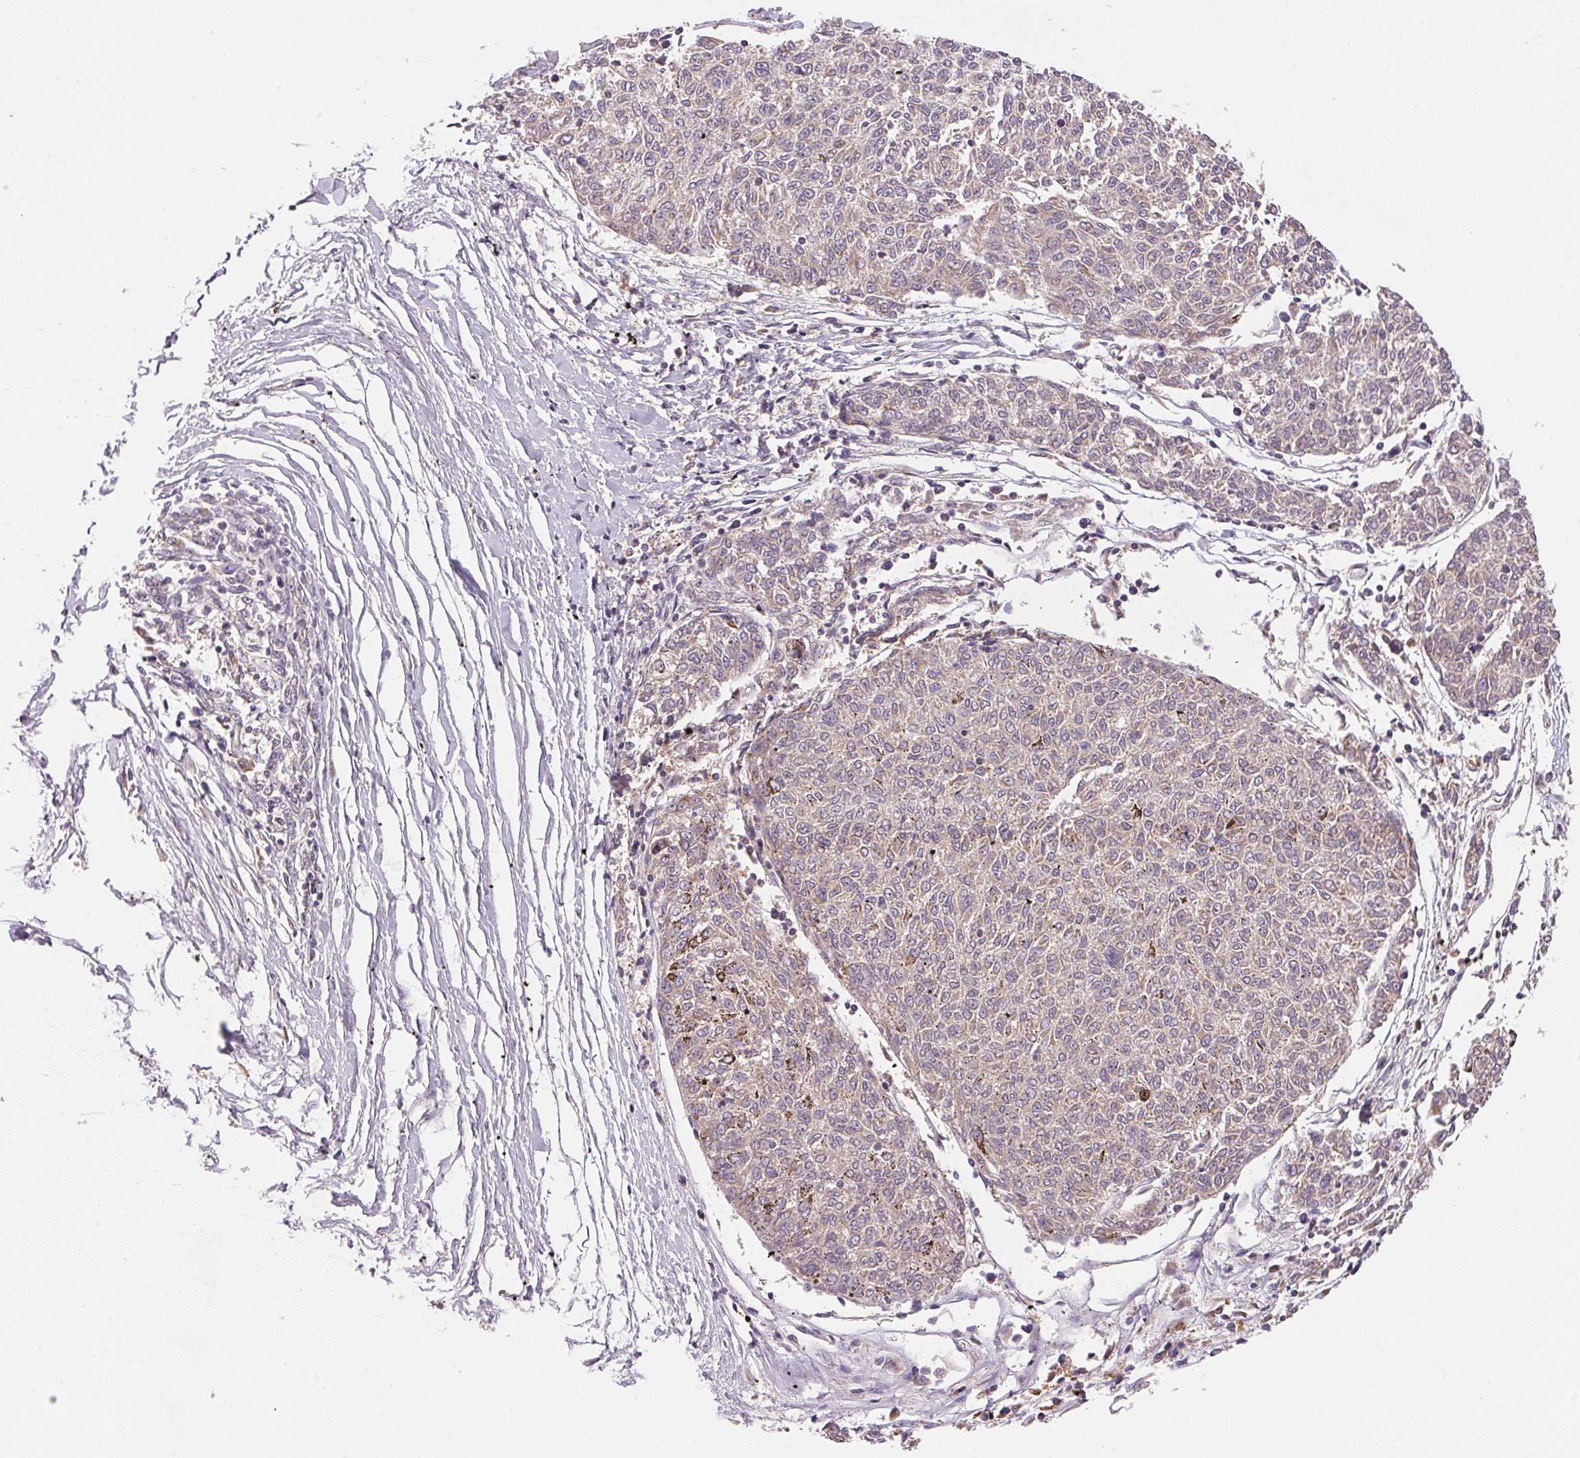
{"staining": {"intensity": "negative", "quantity": "none", "location": "none"}, "tissue": "melanoma", "cell_type": "Tumor cells", "image_type": "cancer", "snomed": [{"axis": "morphology", "description": "Malignant melanoma, NOS"}, {"axis": "topography", "description": "Skin"}], "caption": "High power microscopy image of an immunohistochemistry image of malignant melanoma, revealing no significant positivity in tumor cells.", "gene": "BNIP5", "patient": {"sex": "female", "age": 72}}